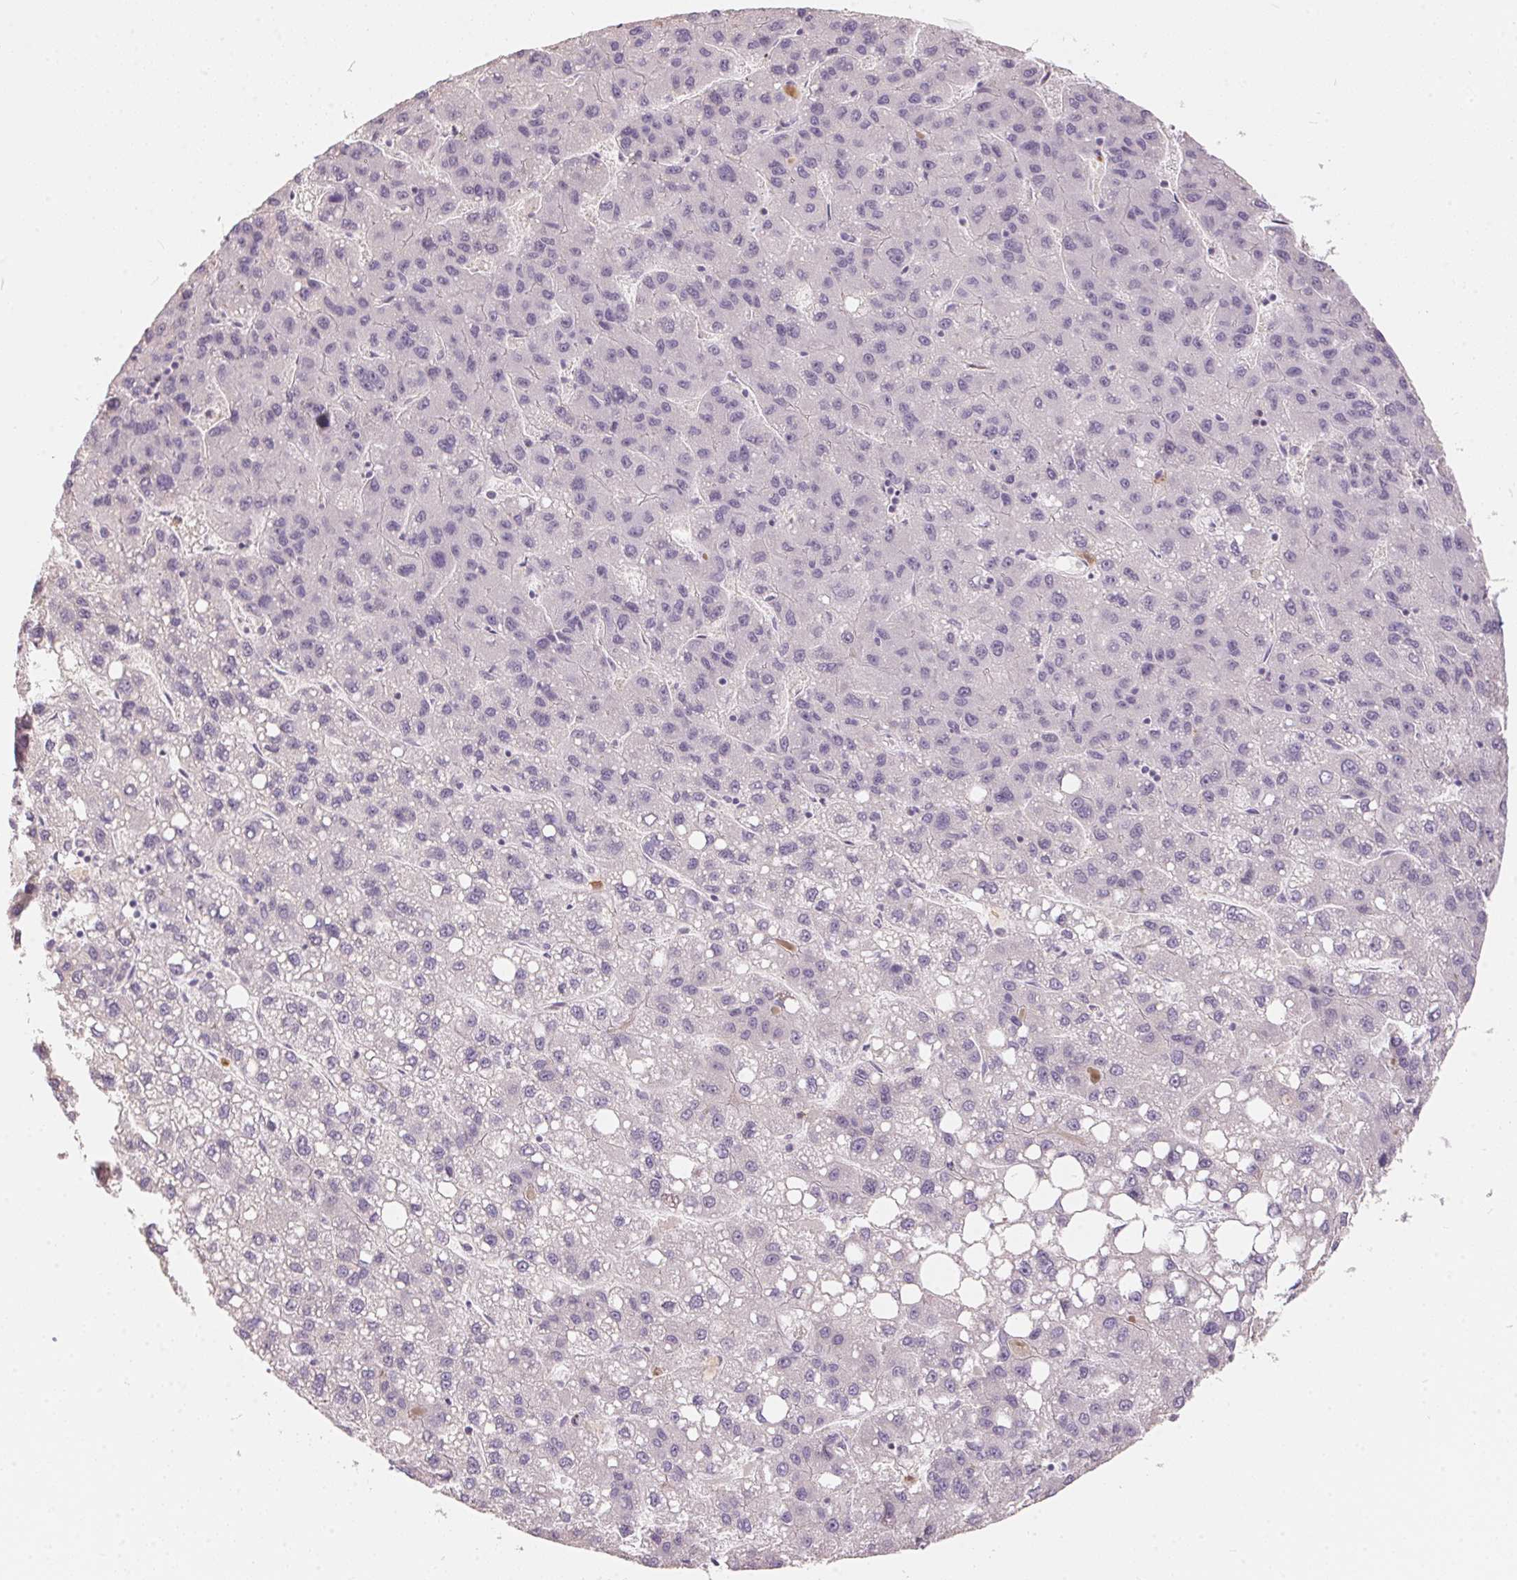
{"staining": {"intensity": "negative", "quantity": "none", "location": "none"}, "tissue": "liver cancer", "cell_type": "Tumor cells", "image_type": "cancer", "snomed": [{"axis": "morphology", "description": "Carcinoma, Hepatocellular, NOS"}, {"axis": "topography", "description": "Liver"}], "caption": "Liver hepatocellular carcinoma was stained to show a protein in brown. There is no significant staining in tumor cells.", "gene": "SERPINB1", "patient": {"sex": "female", "age": 82}}